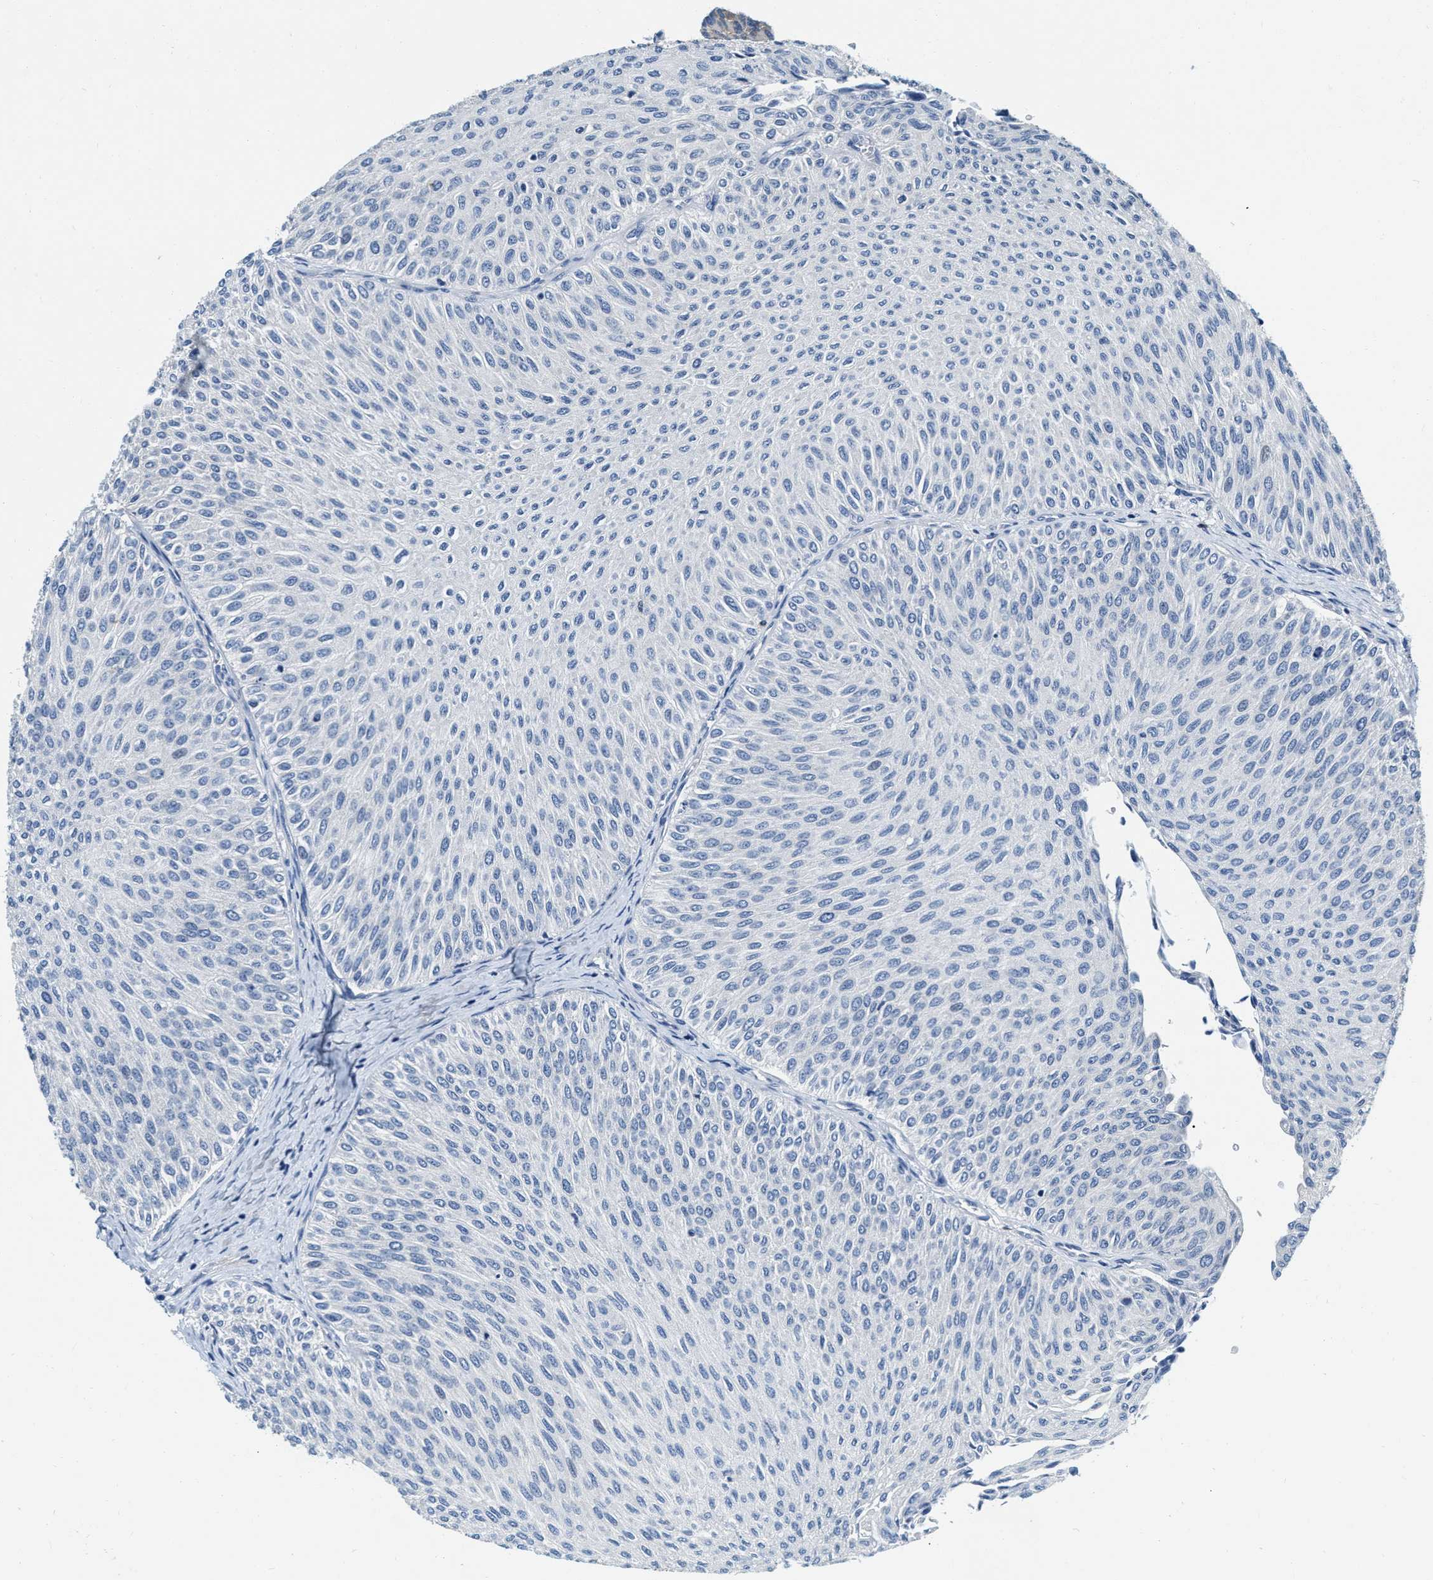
{"staining": {"intensity": "negative", "quantity": "none", "location": "none"}, "tissue": "urothelial cancer", "cell_type": "Tumor cells", "image_type": "cancer", "snomed": [{"axis": "morphology", "description": "Urothelial carcinoma, Low grade"}, {"axis": "topography", "description": "Urinary bladder"}], "caption": "IHC photomicrograph of neoplastic tissue: human urothelial cancer stained with DAB exhibits no significant protein staining in tumor cells. The staining is performed using DAB brown chromogen with nuclei counter-stained in using hematoxylin.", "gene": "EIF2AK2", "patient": {"sex": "male", "age": 78}}